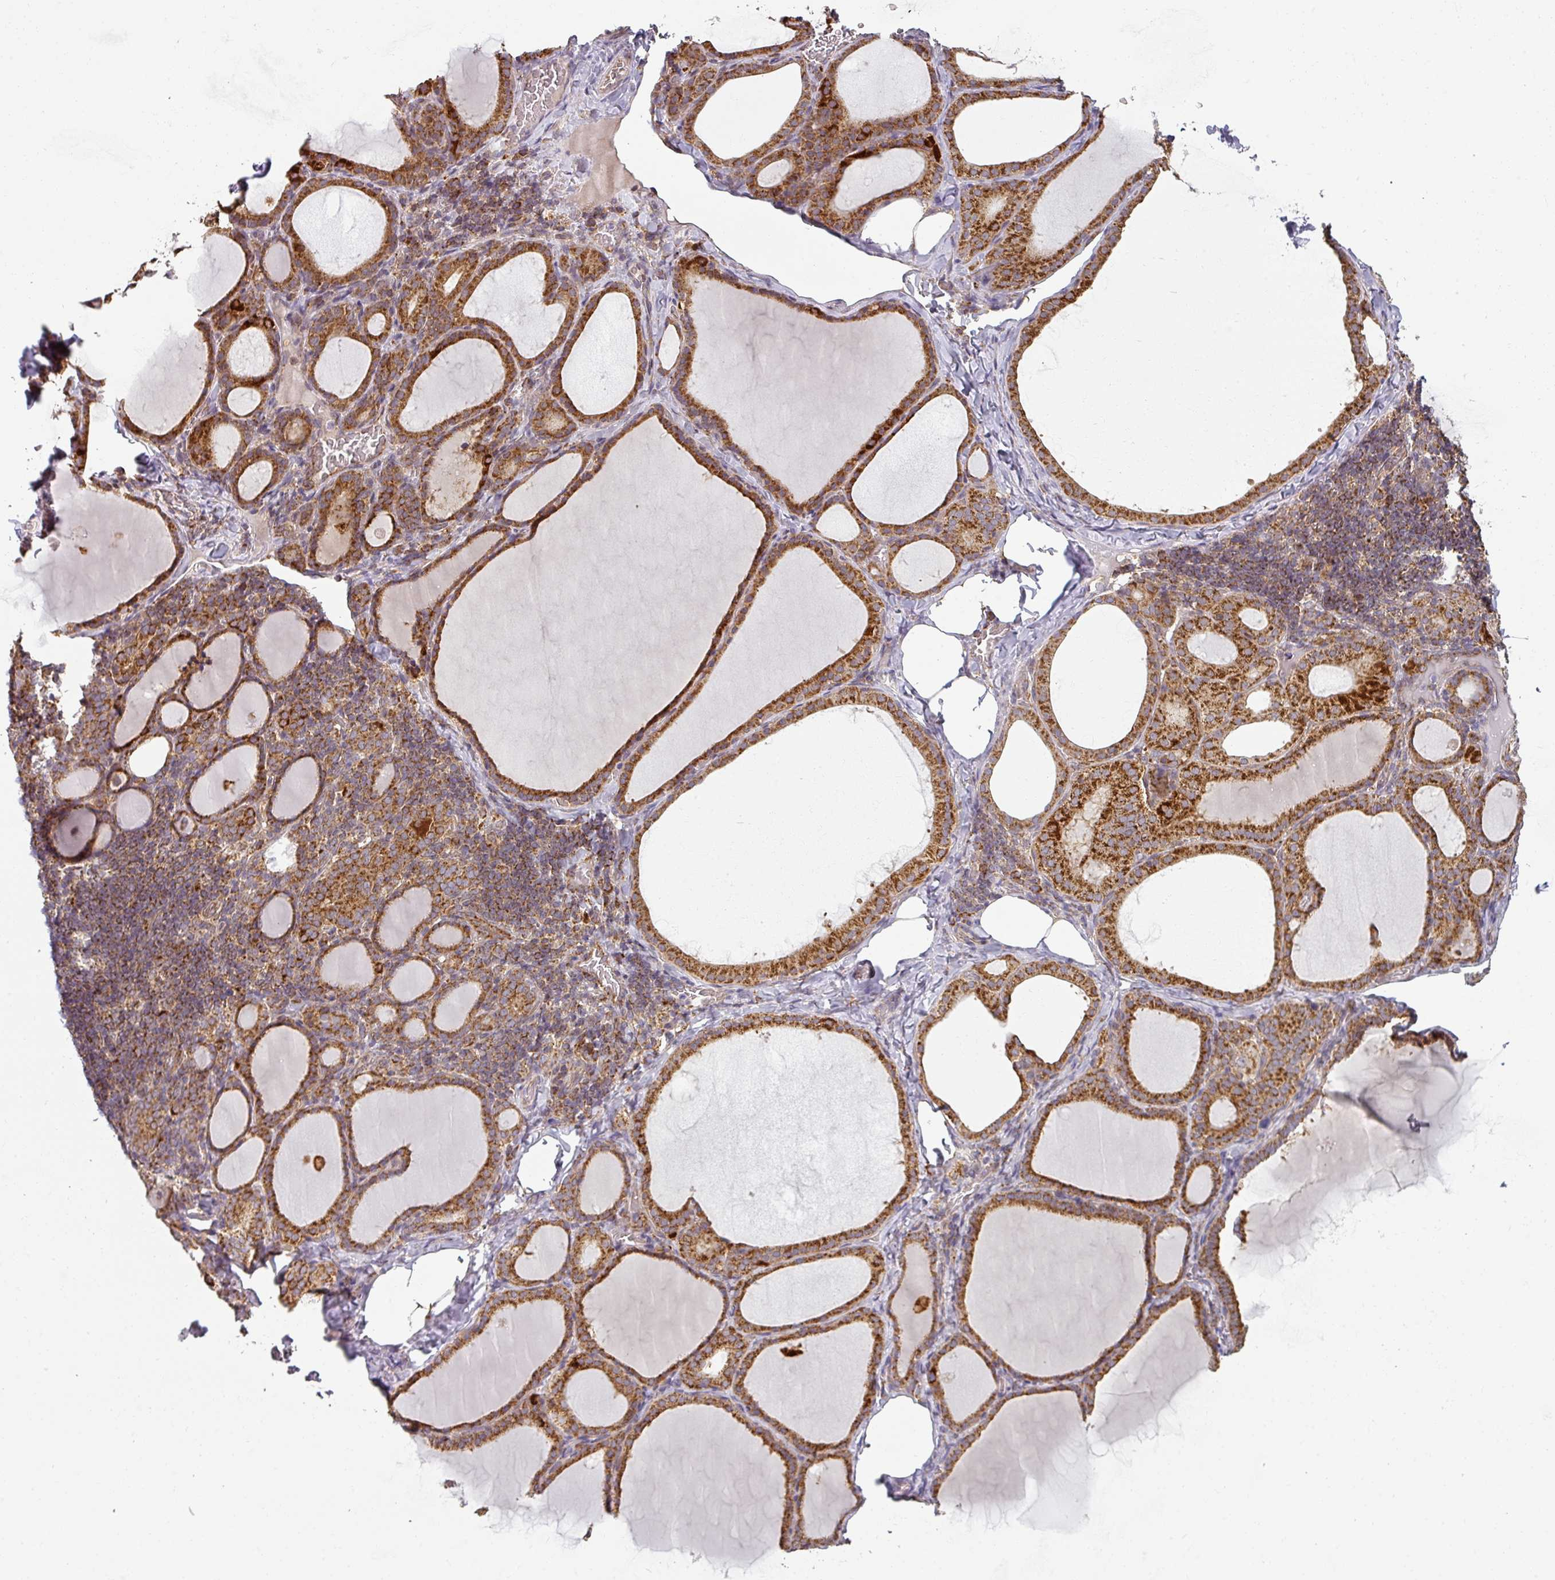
{"staining": {"intensity": "strong", "quantity": ">75%", "location": "cytoplasmic/membranous"}, "tissue": "thyroid gland", "cell_type": "Glandular cells", "image_type": "normal", "snomed": [{"axis": "morphology", "description": "Normal tissue, NOS"}, {"axis": "topography", "description": "Thyroid gland"}], "caption": "Protein expression analysis of benign thyroid gland displays strong cytoplasmic/membranous staining in approximately >75% of glandular cells. (brown staining indicates protein expression, while blue staining denotes nuclei).", "gene": "MRPS16", "patient": {"sex": "female", "age": 39}}